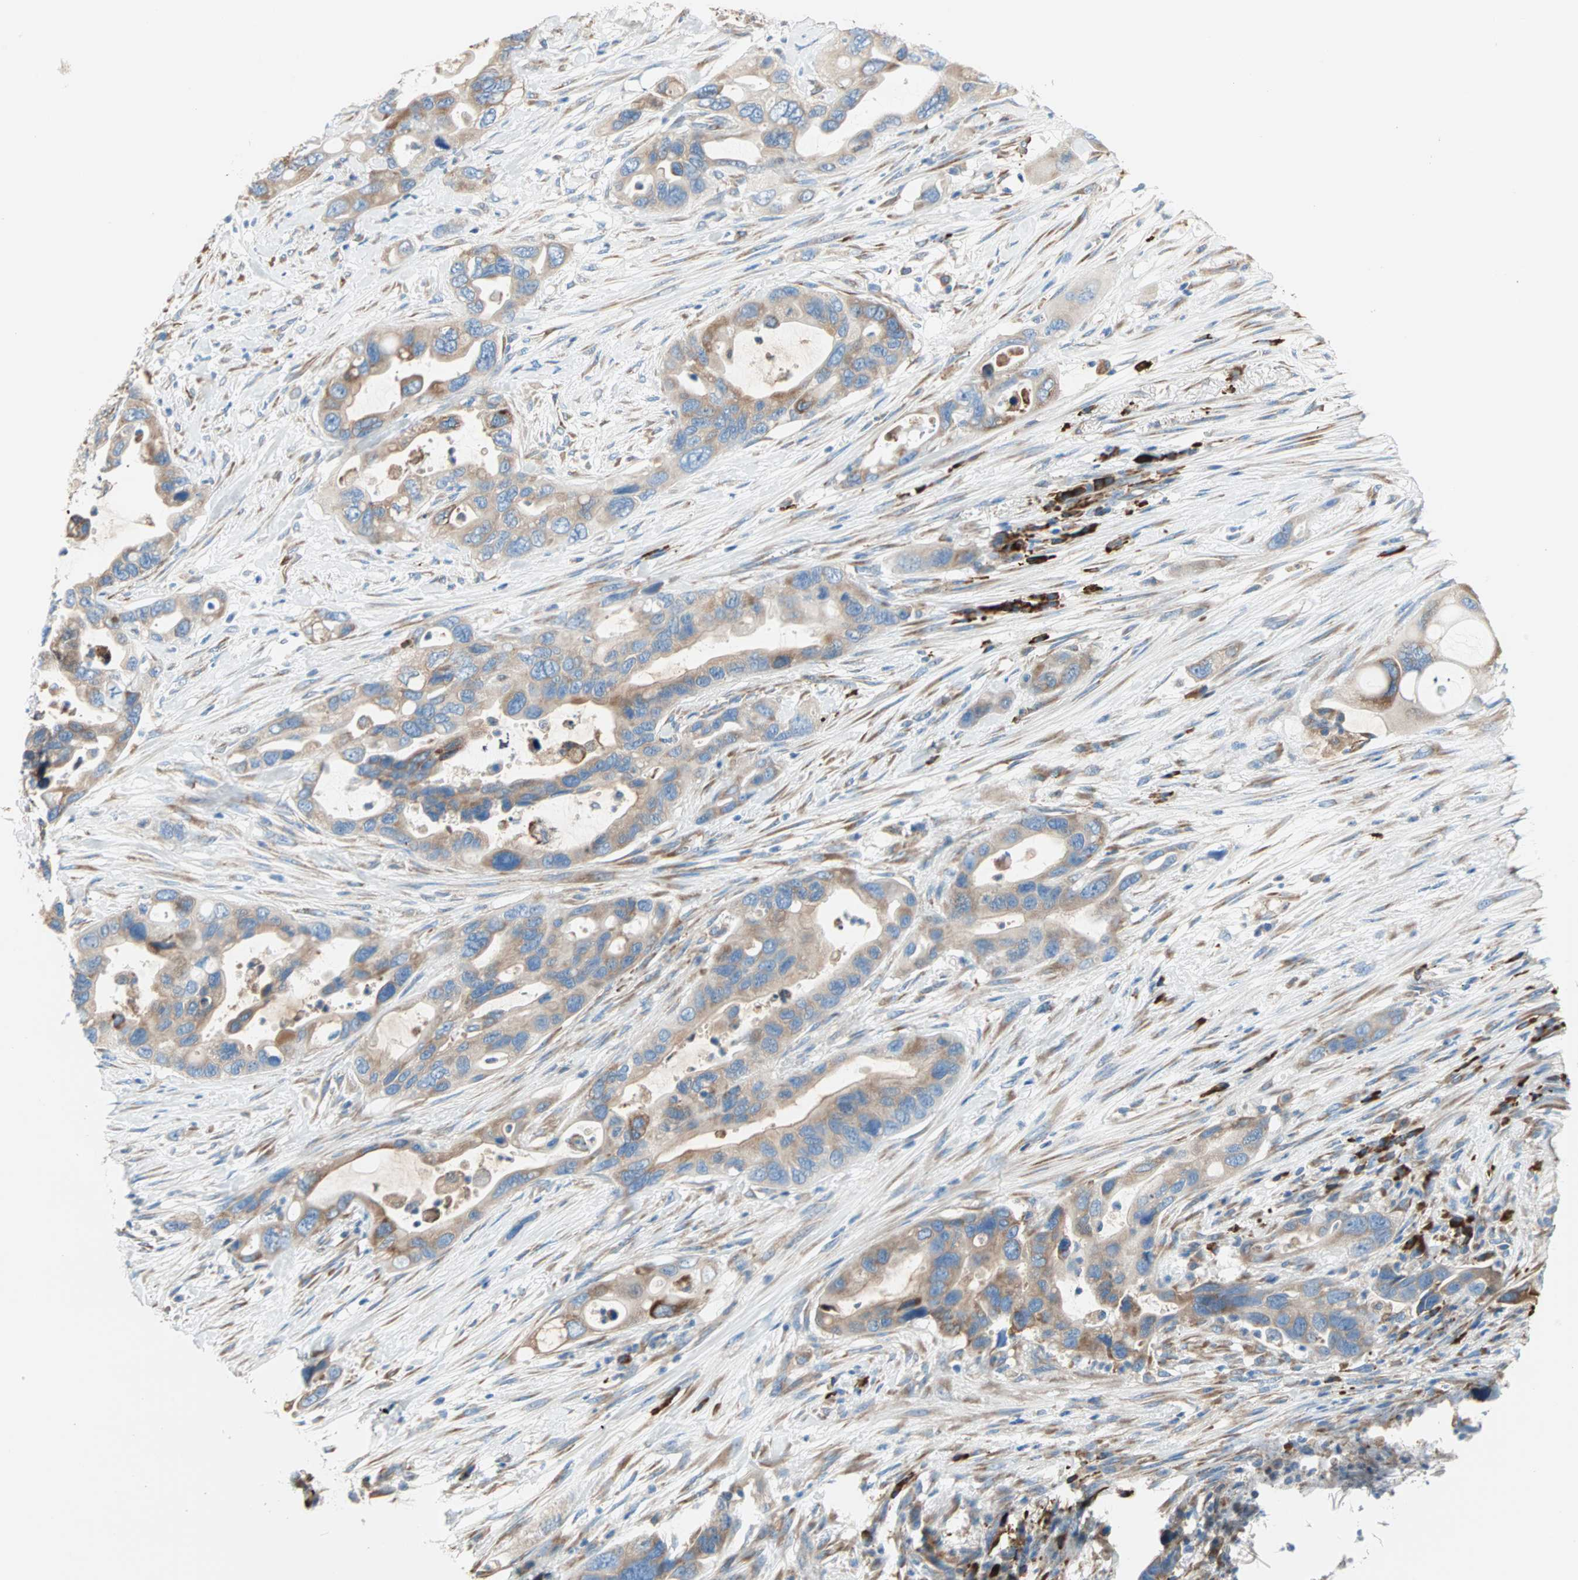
{"staining": {"intensity": "moderate", "quantity": ">75%", "location": "cytoplasmic/membranous"}, "tissue": "pancreatic cancer", "cell_type": "Tumor cells", "image_type": "cancer", "snomed": [{"axis": "morphology", "description": "Adenocarcinoma, NOS"}, {"axis": "topography", "description": "Pancreas"}], "caption": "Protein expression by immunohistochemistry (IHC) shows moderate cytoplasmic/membranous staining in about >75% of tumor cells in pancreatic cancer (adenocarcinoma).", "gene": "PLCXD1", "patient": {"sex": "female", "age": 71}}